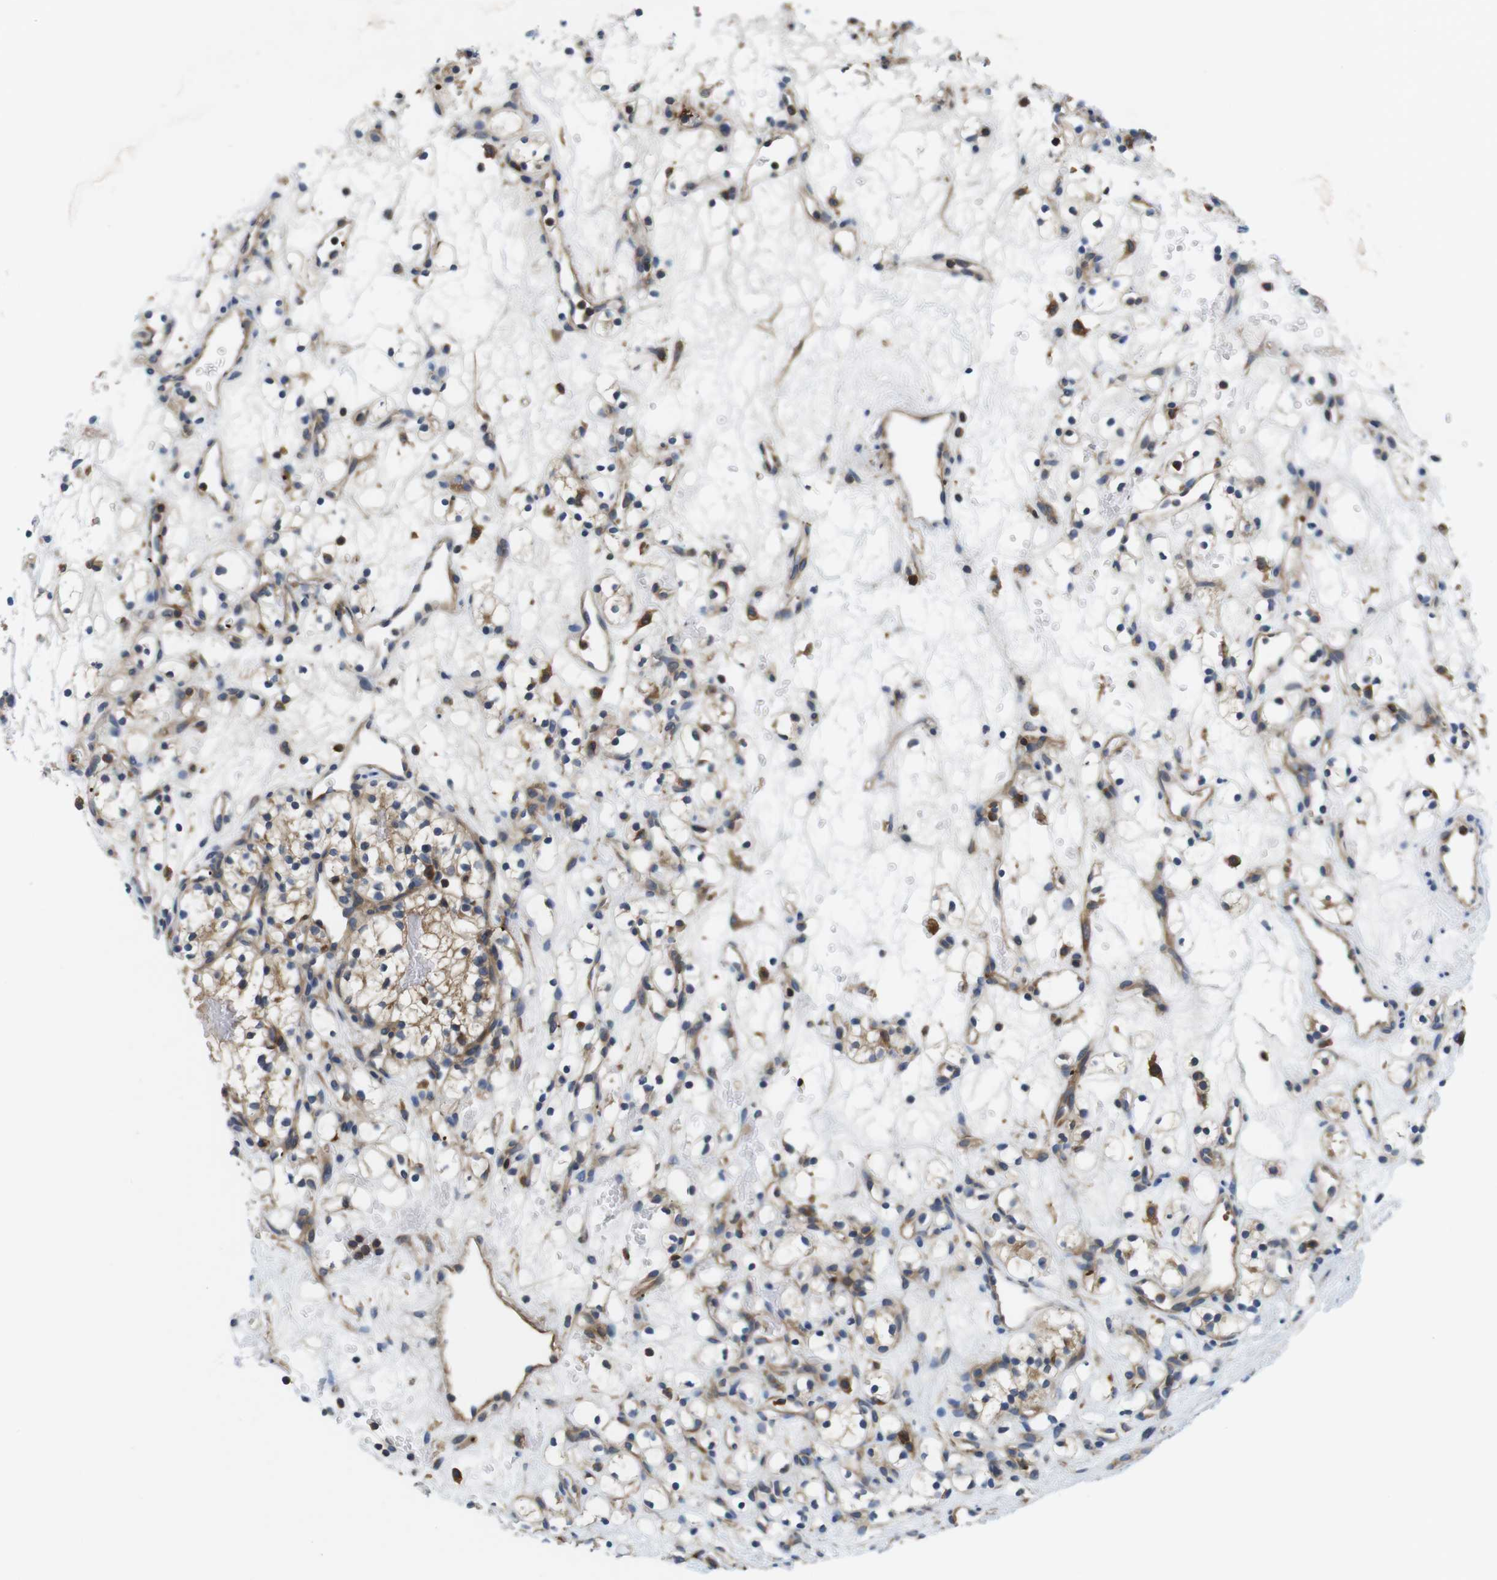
{"staining": {"intensity": "weak", "quantity": "25%-75%", "location": "cytoplasmic/membranous"}, "tissue": "renal cancer", "cell_type": "Tumor cells", "image_type": "cancer", "snomed": [{"axis": "morphology", "description": "Adenocarcinoma, NOS"}, {"axis": "topography", "description": "Kidney"}], "caption": "Brown immunohistochemical staining in adenocarcinoma (renal) shows weak cytoplasmic/membranous staining in approximately 25%-75% of tumor cells.", "gene": "HERPUD2", "patient": {"sex": "female", "age": 60}}